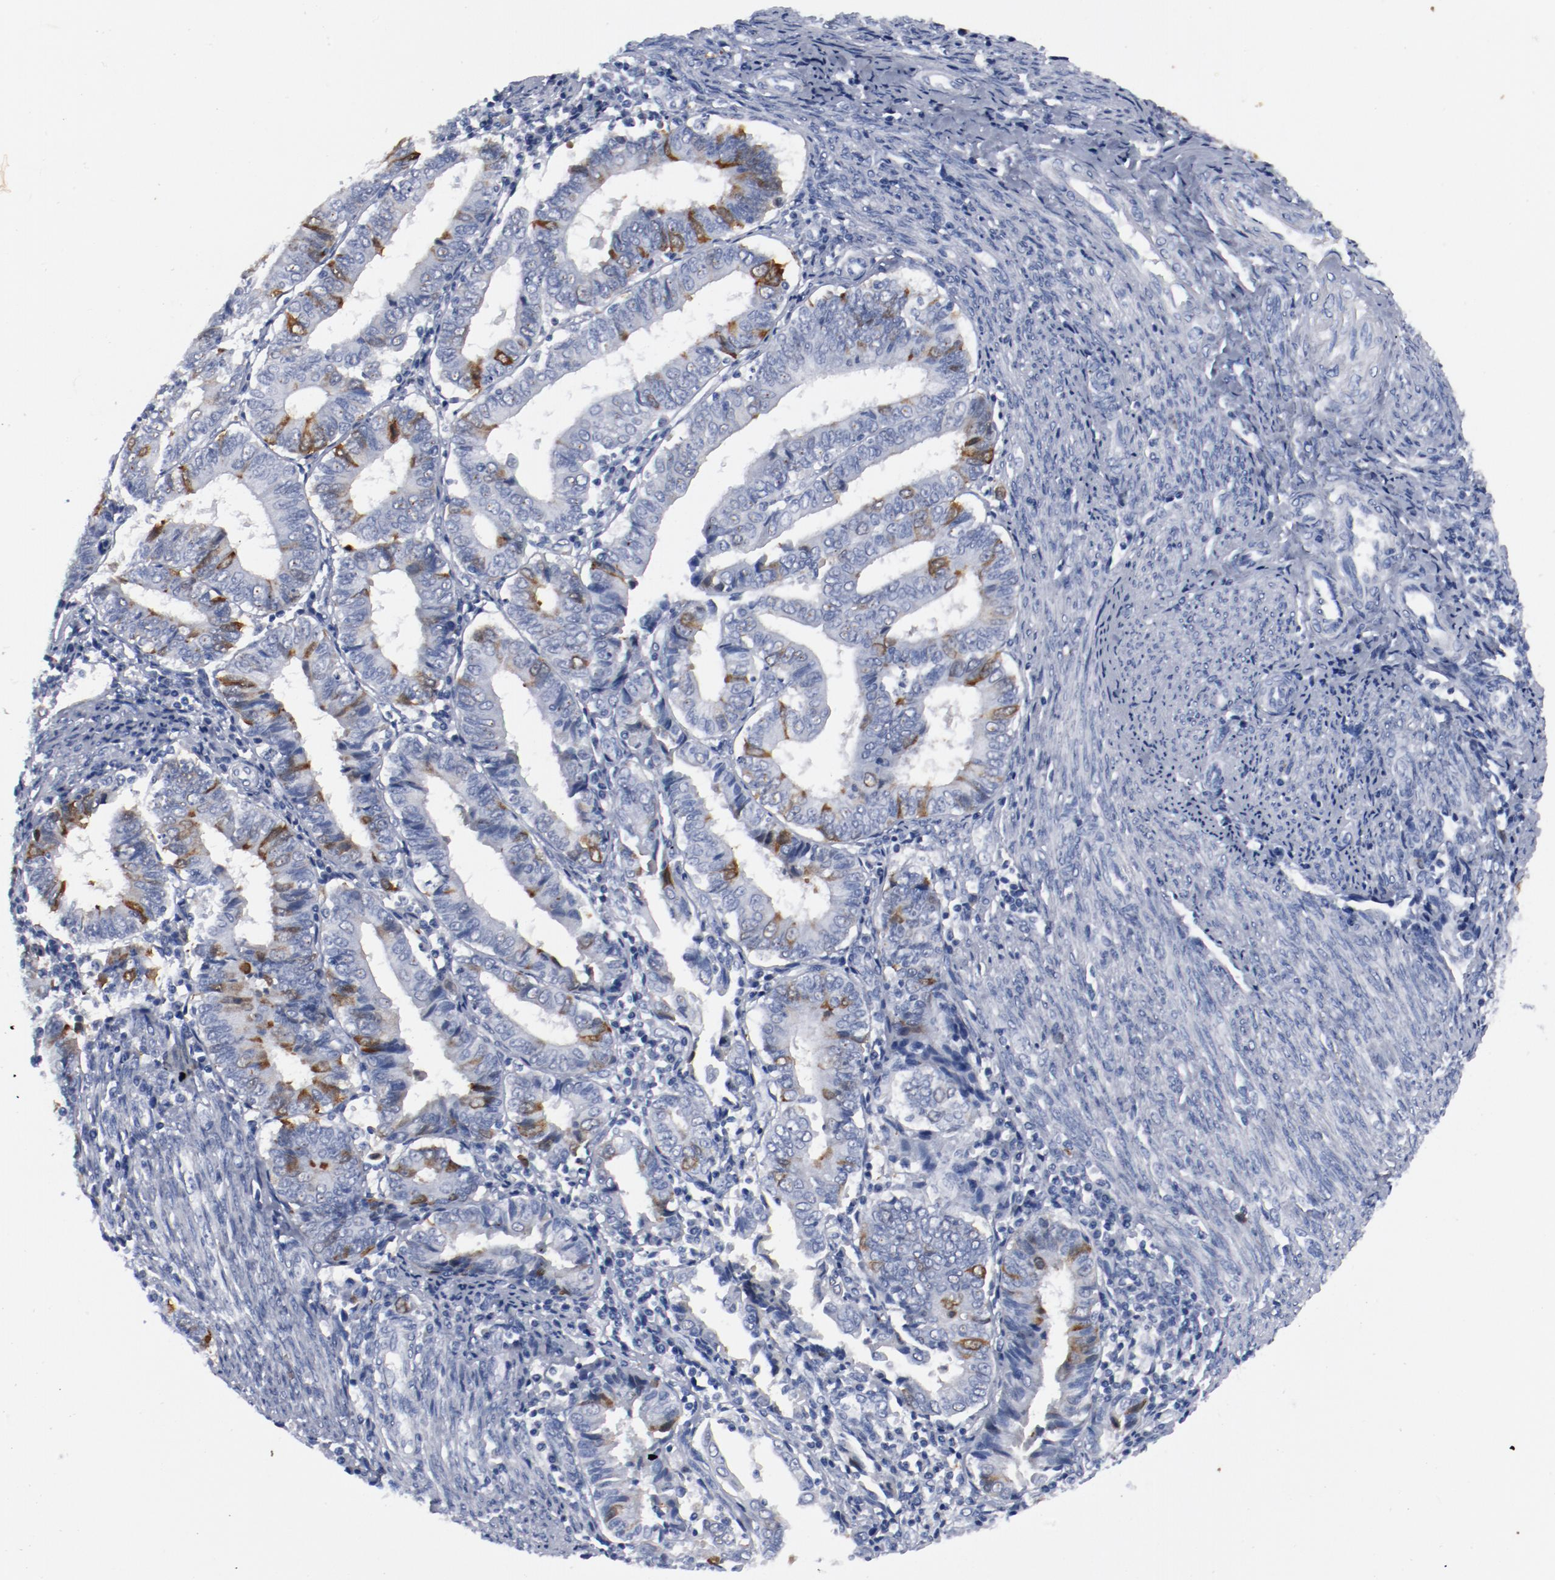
{"staining": {"intensity": "strong", "quantity": "<25%", "location": "cytoplasmic/membranous,nuclear"}, "tissue": "endometrial cancer", "cell_type": "Tumor cells", "image_type": "cancer", "snomed": [{"axis": "morphology", "description": "Adenocarcinoma, NOS"}, {"axis": "topography", "description": "Endometrium"}], "caption": "Immunohistochemical staining of human endometrial cancer shows strong cytoplasmic/membranous and nuclear protein positivity in approximately <25% of tumor cells.", "gene": "CDC20", "patient": {"sex": "female", "age": 75}}